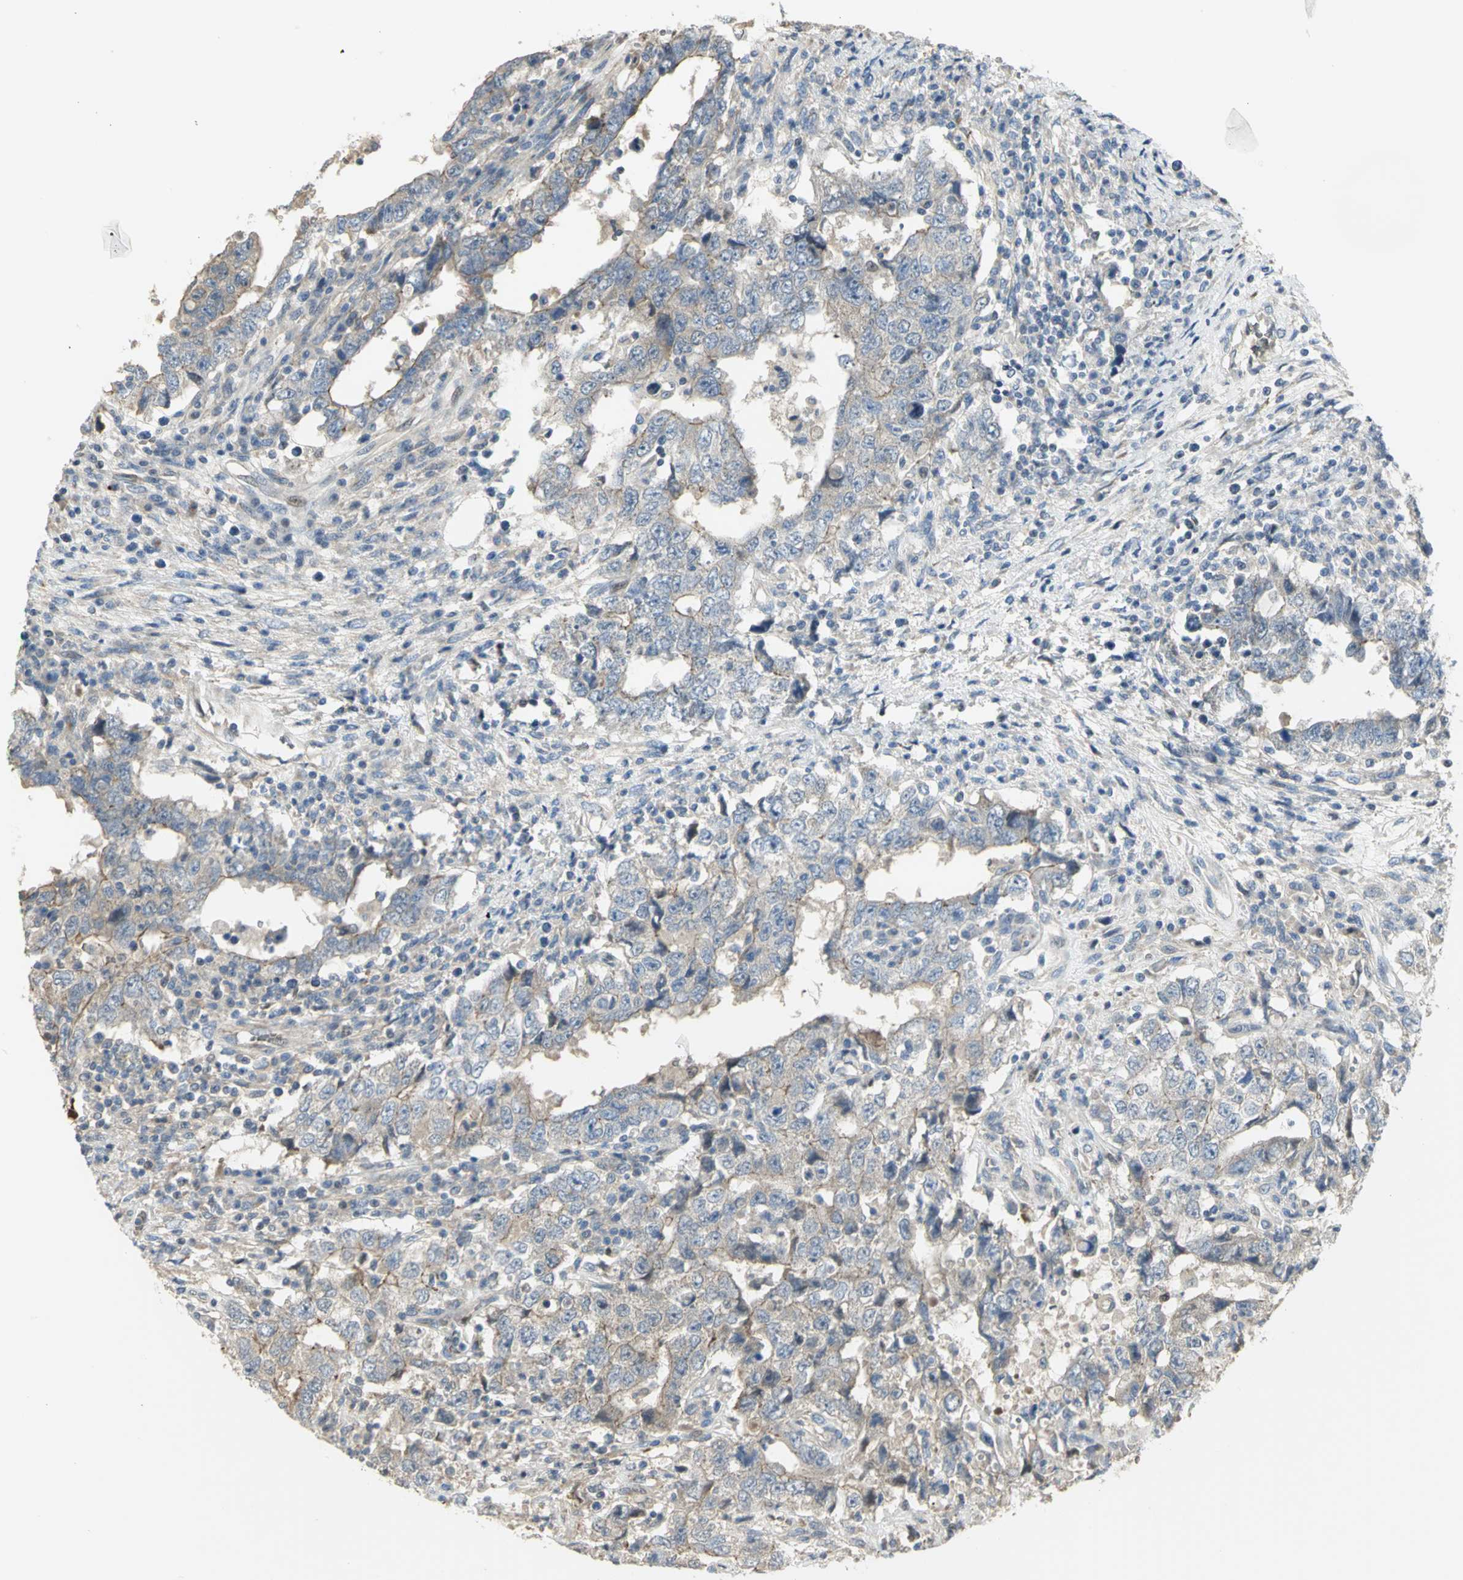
{"staining": {"intensity": "moderate", "quantity": "<25%", "location": "cytoplasmic/membranous"}, "tissue": "testis cancer", "cell_type": "Tumor cells", "image_type": "cancer", "snomed": [{"axis": "morphology", "description": "Carcinoma, Embryonal, NOS"}, {"axis": "topography", "description": "Testis"}], "caption": "Testis embryonal carcinoma tissue demonstrates moderate cytoplasmic/membranous positivity in approximately <25% of tumor cells, visualized by immunohistochemistry. Immunohistochemistry (ihc) stains the protein of interest in brown and the nuclei are stained blue.", "gene": "ANK1", "patient": {"sex": "male", "age": 26}}